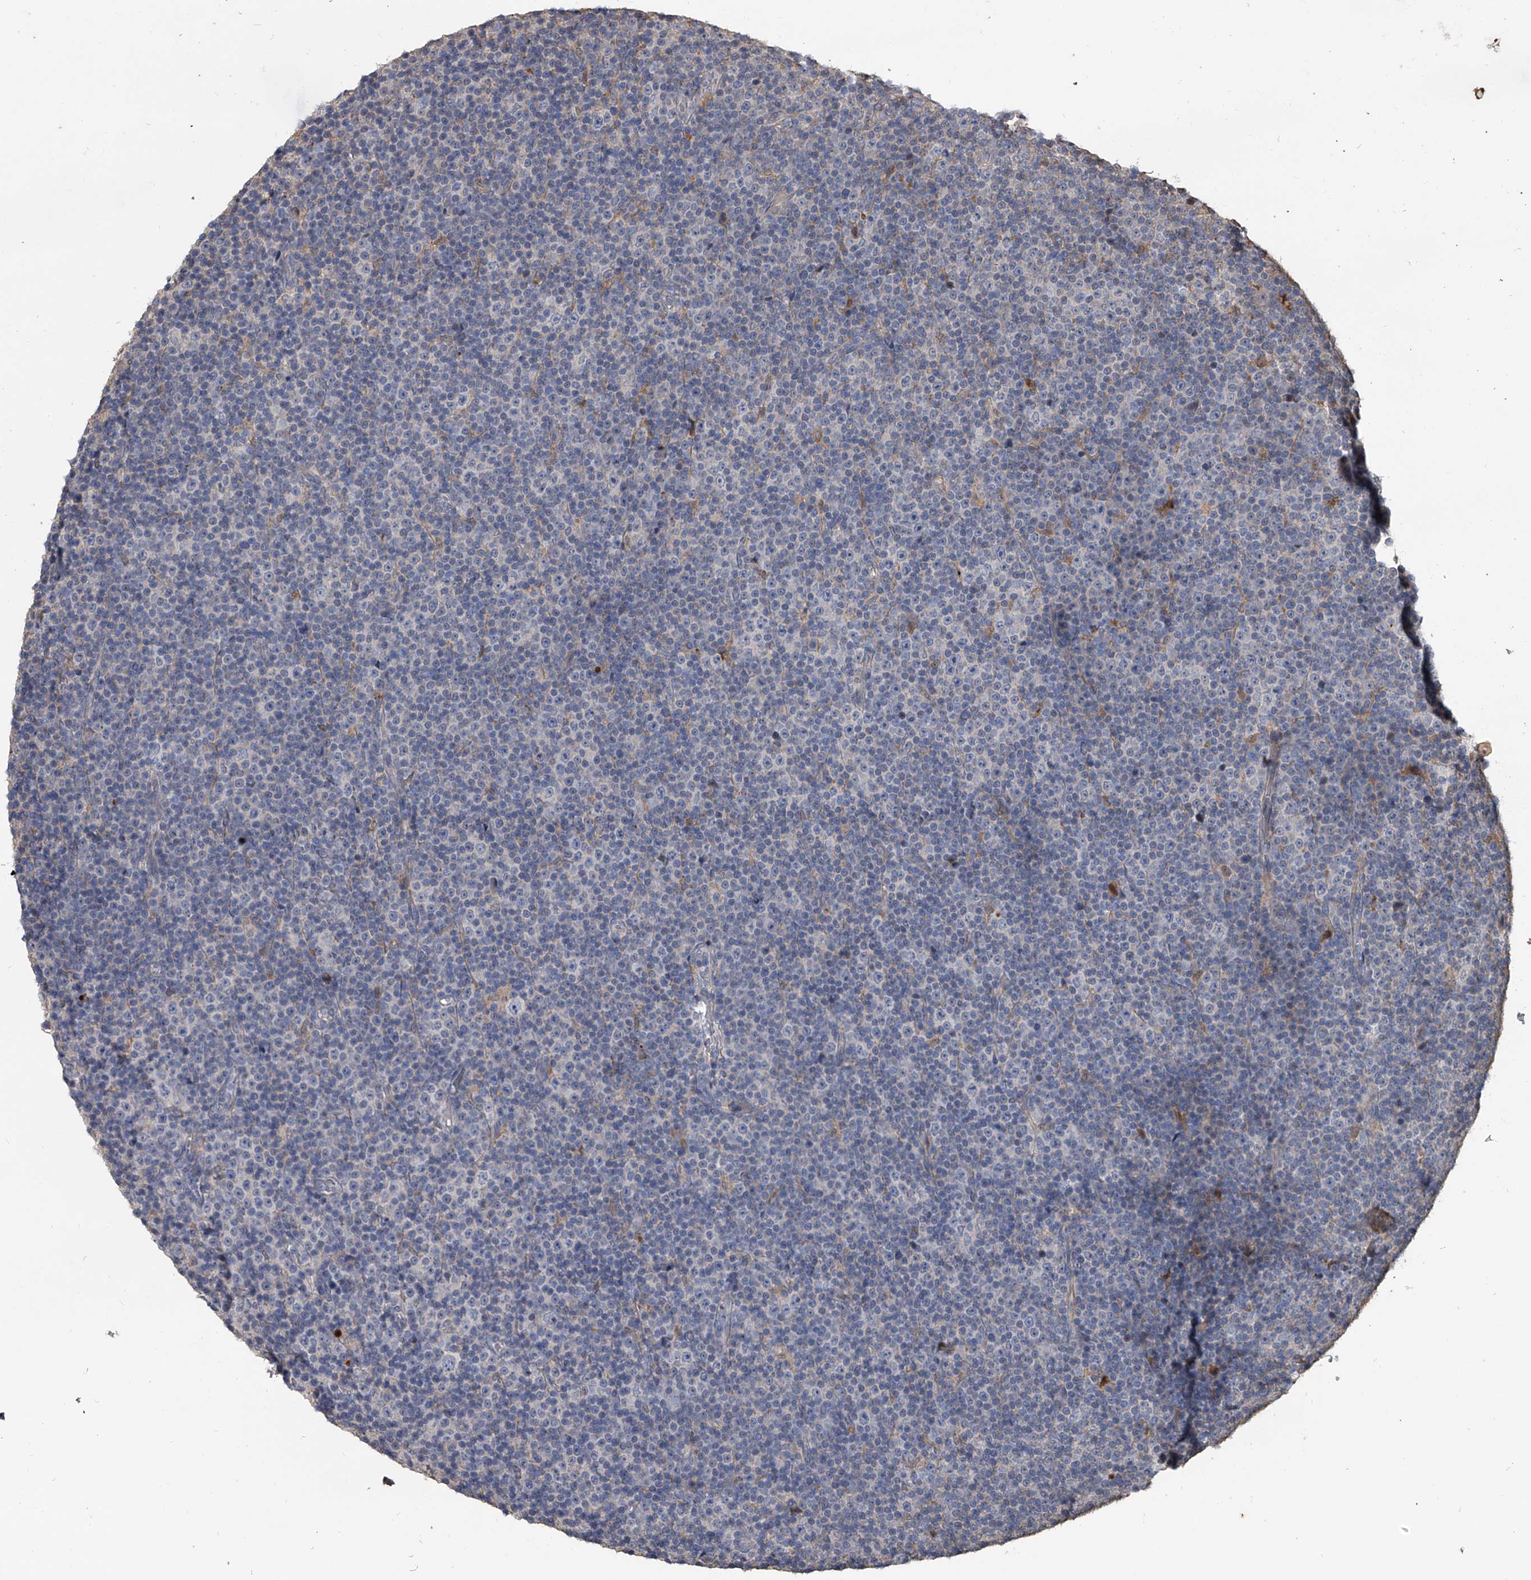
{"staining": {"intensity": "negative", "quantity": "none", "location": "none"}, "tissue": "lymphoma", "cell_type": "Tumor cells", "image_type": "cancer", "snomed": [{"axis": "morphology", "description": "Malignant lymphoma, non-Hodgkin's type, Low grade"}, {"axis": "topography", "description": "Lymph node"}], "caption": "IHC of human lymphoma demonstrates no staining in tumor cells.", "gene": "DOCK9", "patient": {"sex": "female", "age": 67}}